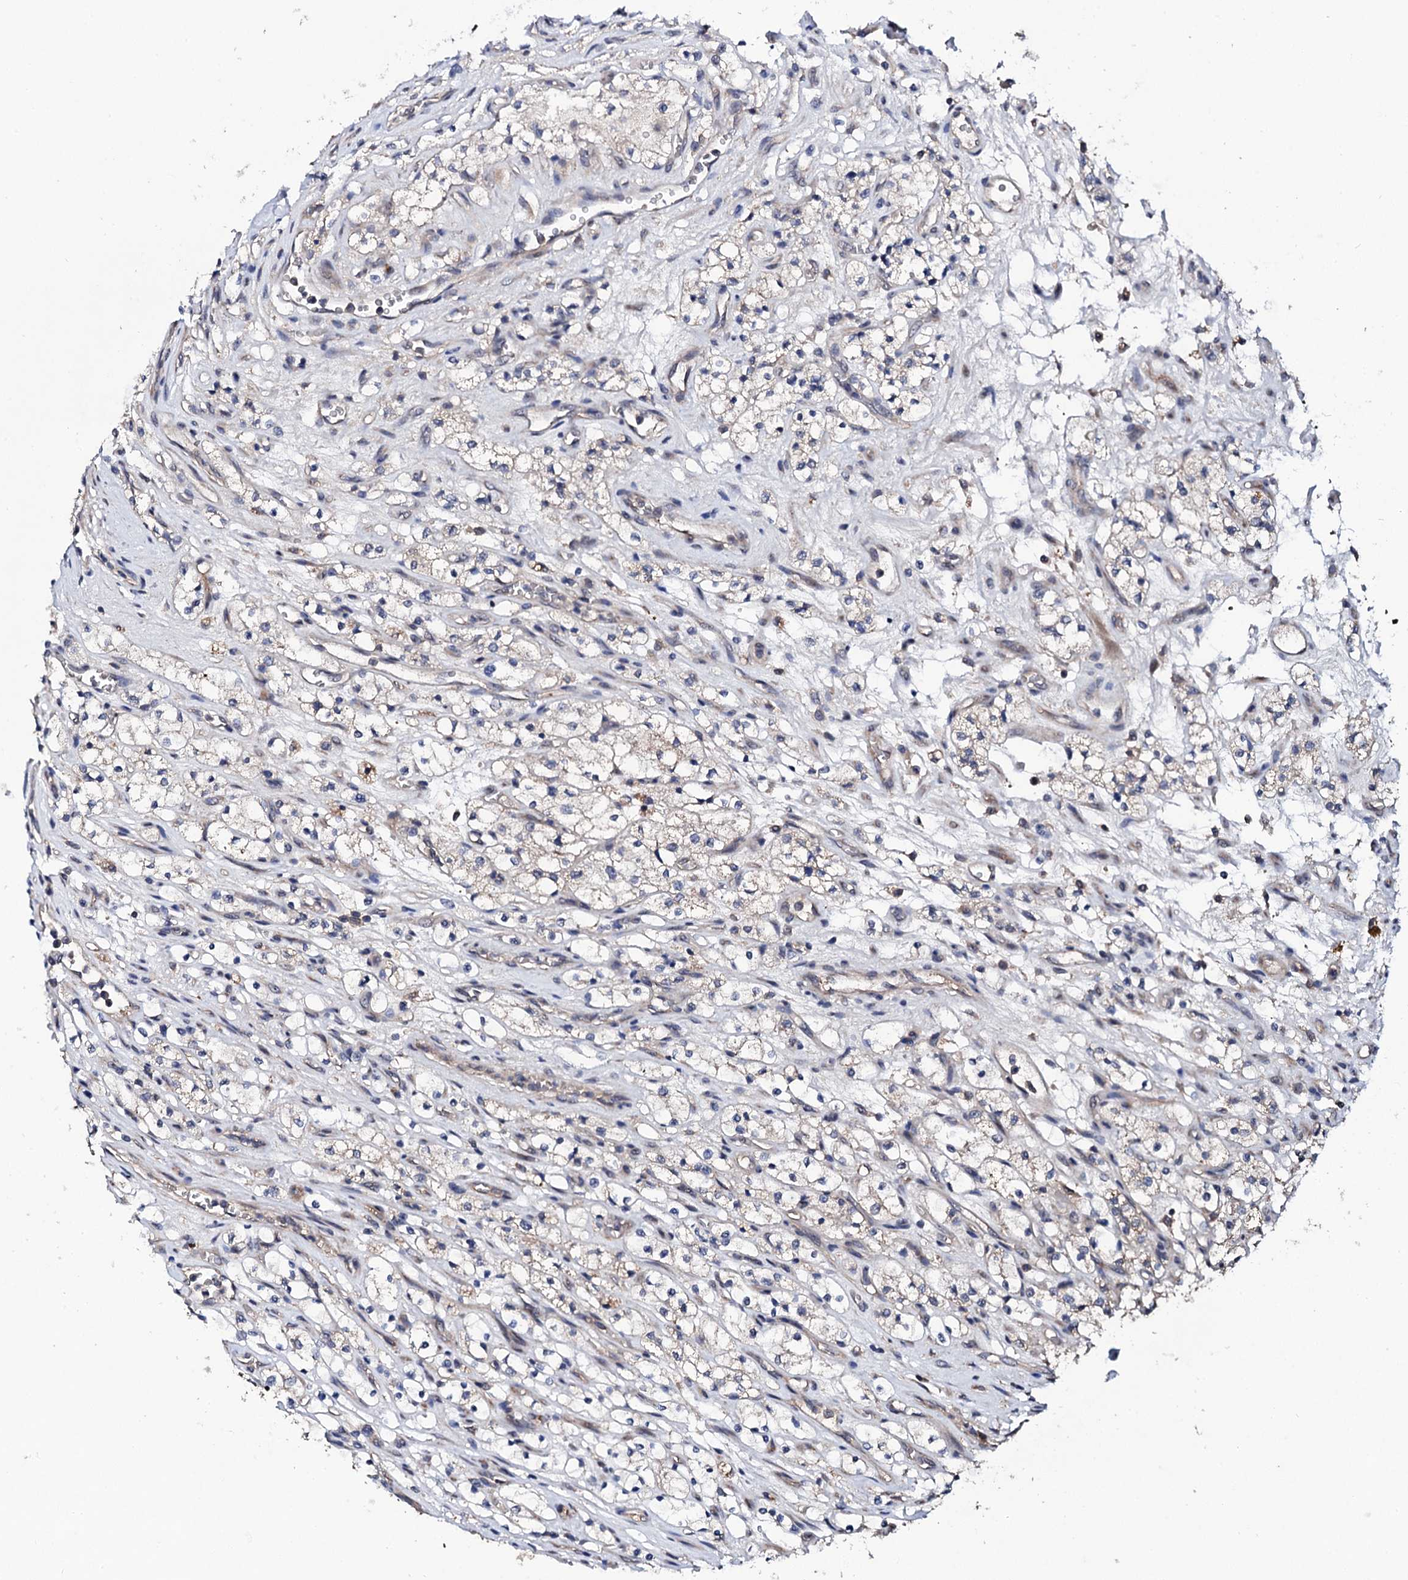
{"staining": {"intensity": "weak", "quantity": "<25%", "location": "cytoplasmic/membranous"}, "tissue": "renal cancer", "cell_type": "Tumor cells", "image_type": "cancer", "snomed": [{"axis": "morphology", "description": "Adenocarcinoma, NOS"}, {"axis": "topography", "description": "Kidney"}], "caption": "Immunohistochemical staining of renal cancer demonstrates no significant positivity in tumor cells.", "gene": "IP6K1", "patient": {"sex": "female", "age": 69}}